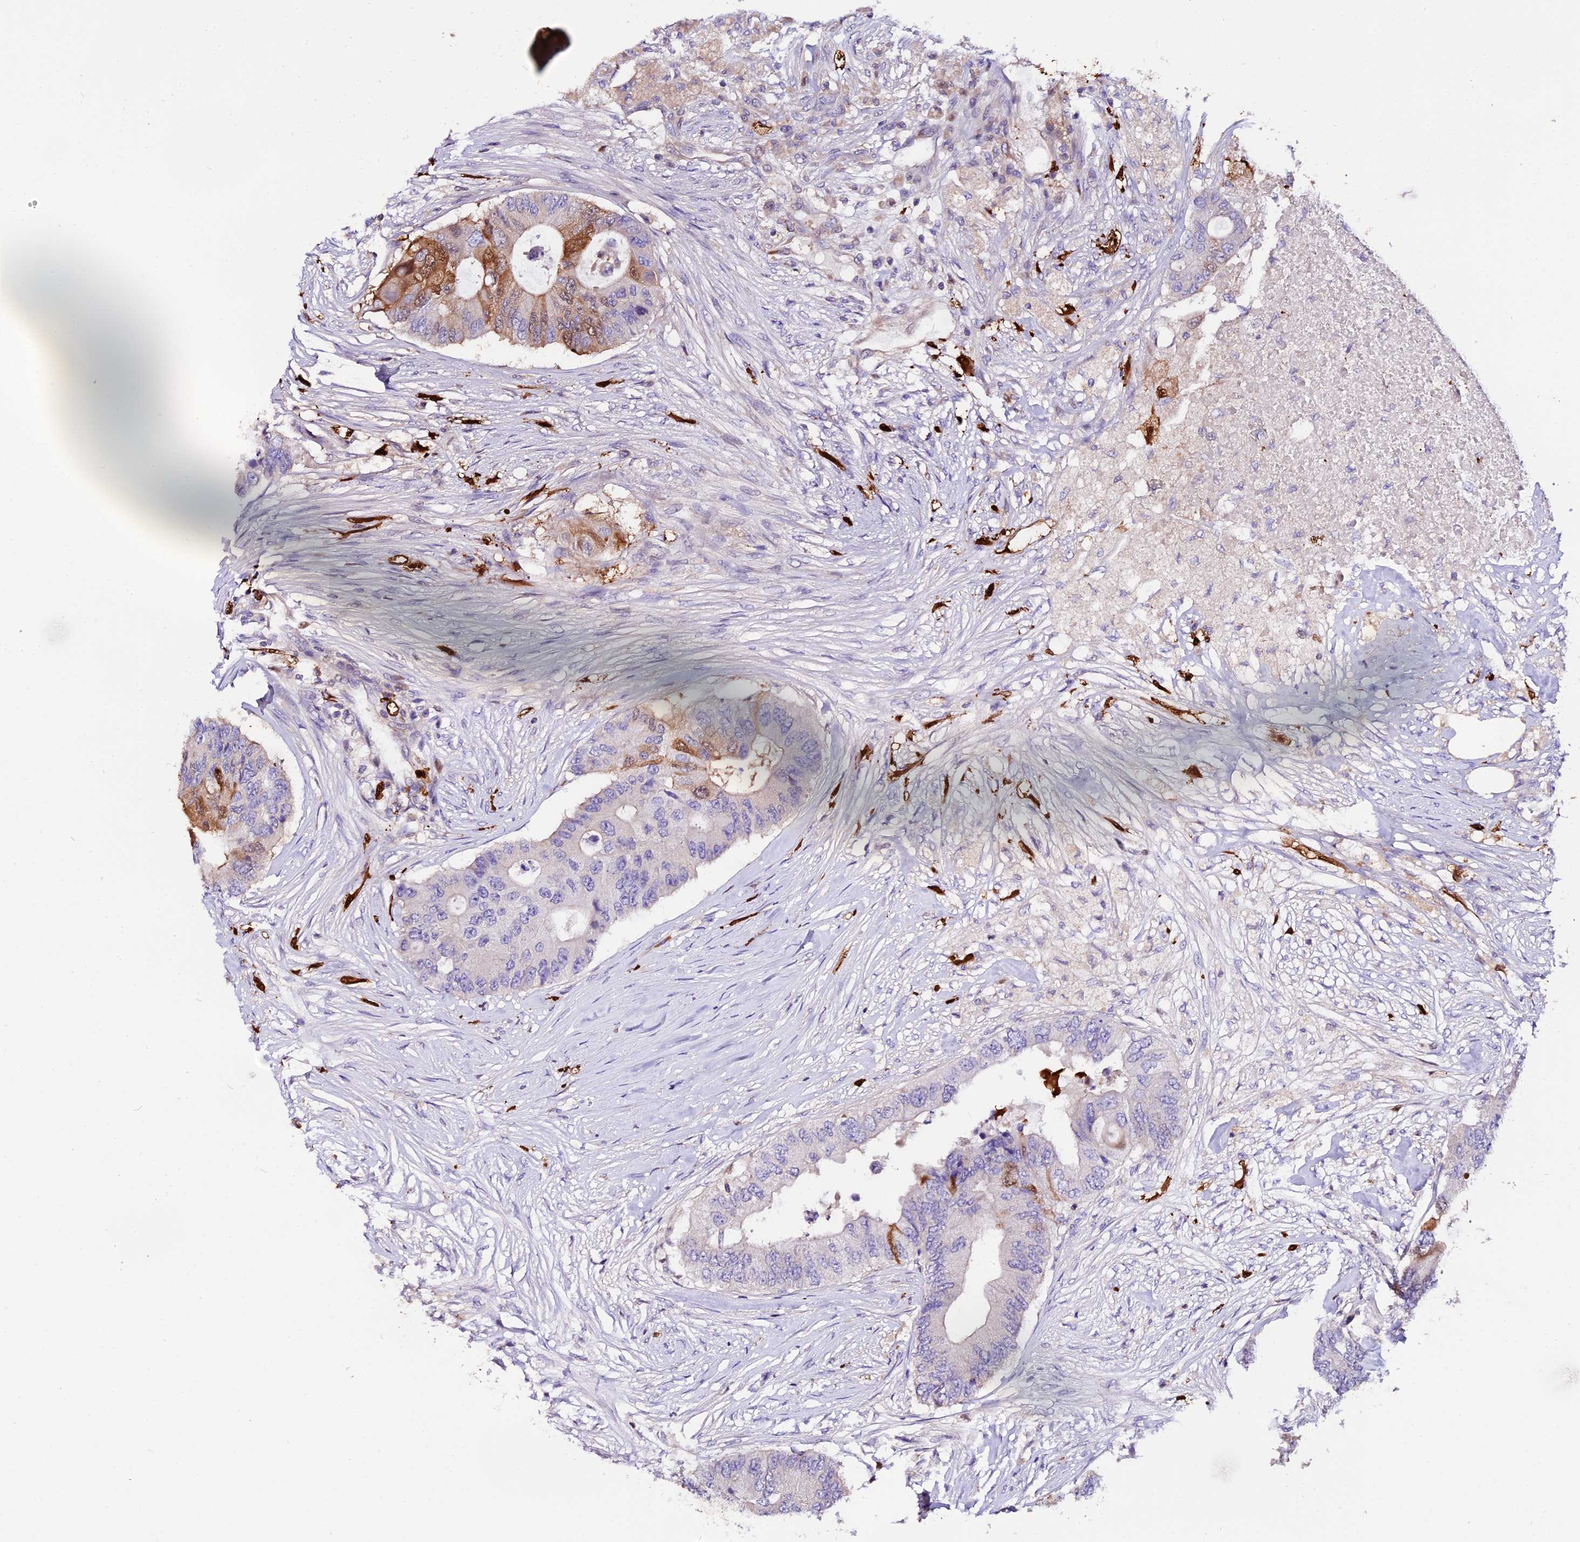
{"staining": {"intensity": "moderate", "quantity": "<25%", "location": "cytoplasmic/membranous,nuclear"}, "tissue": "colorectal cancer", "cell_type": "Tumor cells", "image_type": "cancer", "snomed": [{"axis": "morphology", "description": "Adenocarcinoma, NOS"}, {"axis": "topography", "description": "Colon"}], "caption": "Immunohistochemical staining of human colorectal adenocarcinoma reveals moderate cytoplasmic/membranous and nuclear protein staining in approximately <25% of tumor cells. The staining was performed using DAB, with brown indicating positive protein expression. Nuclei are stained blue with hematoxylin.", "gene": "MAP3K7CL", "patient": {"sex": "male", "age": 71}}